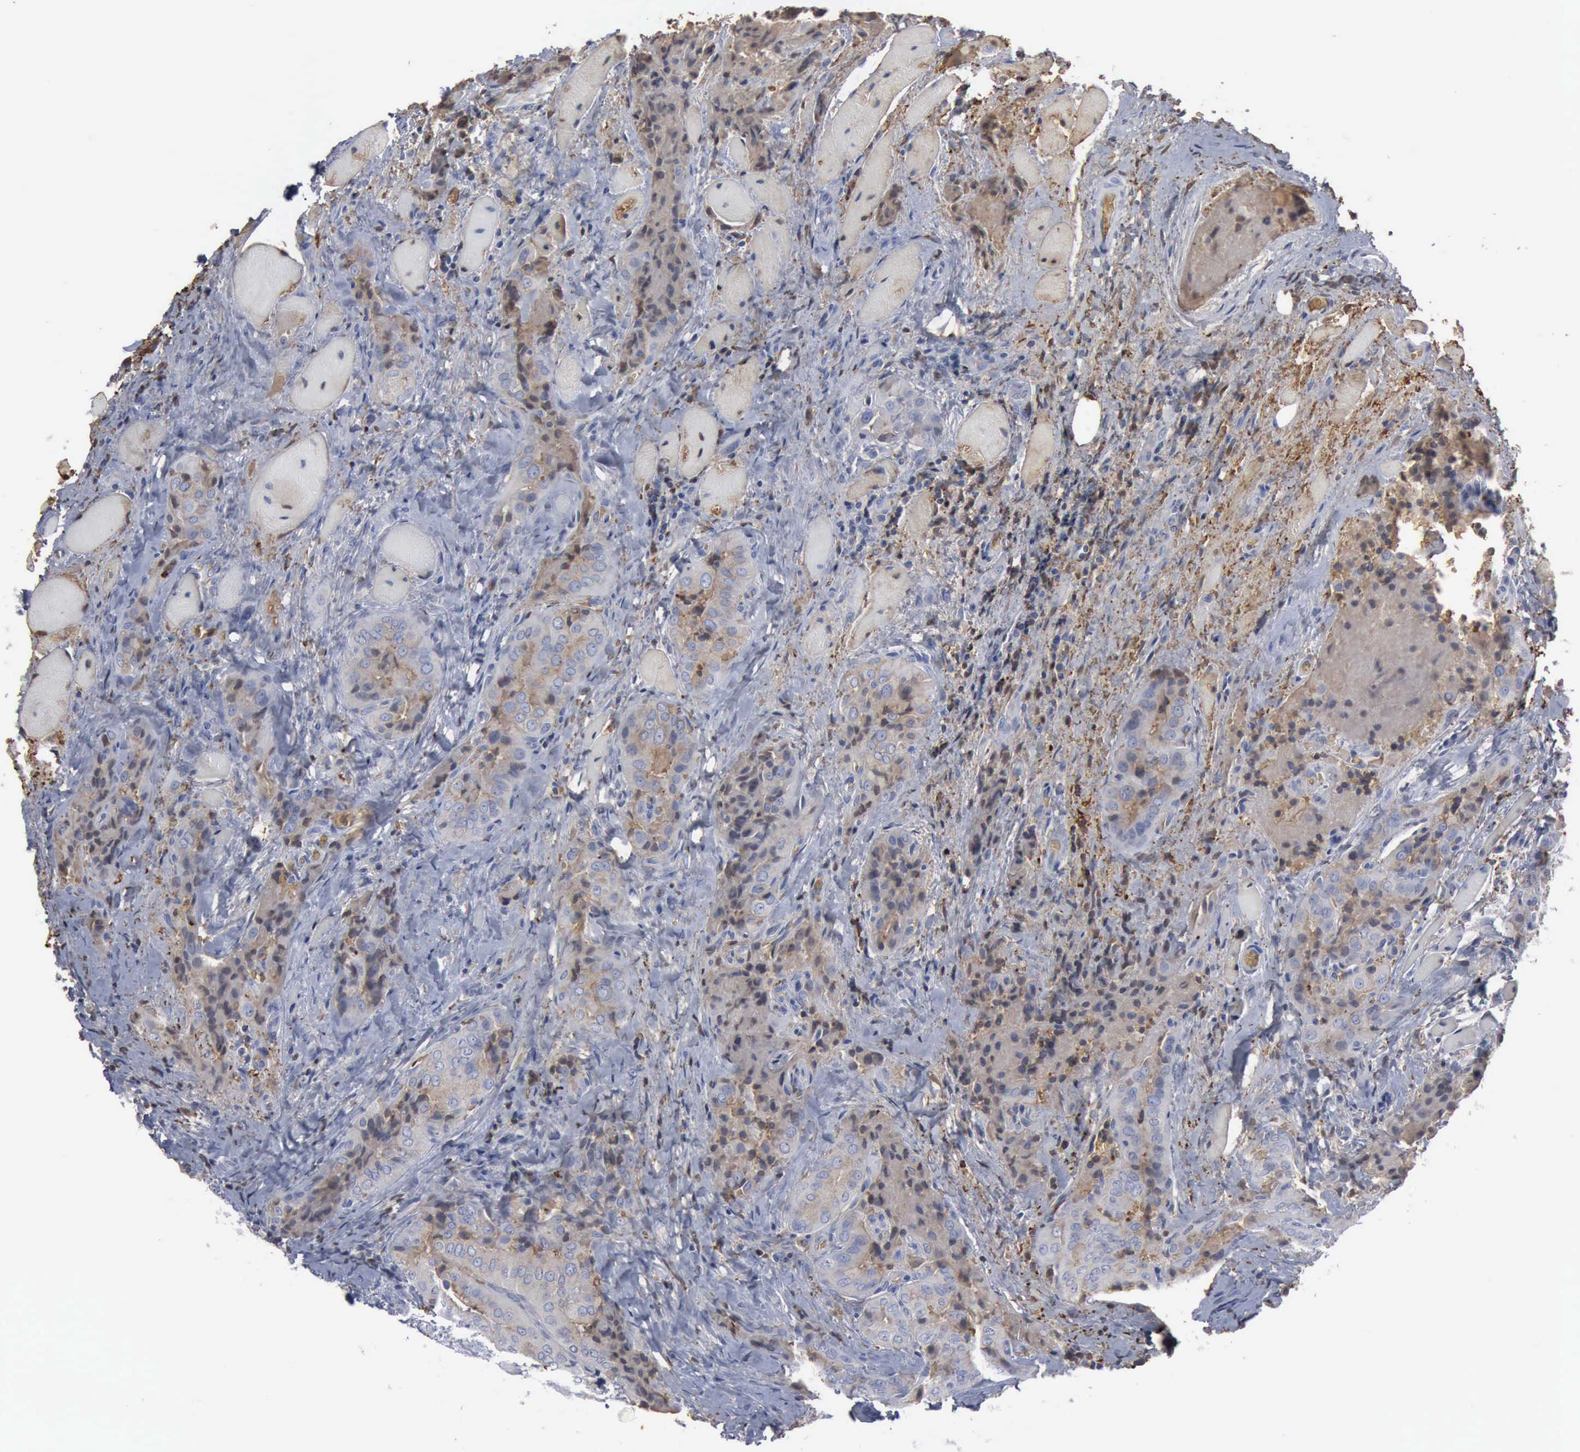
{"staining": {"intensity": "weak", "quantity": "25%-75%", "location": "cytoplasmic/membranous"}, "tissue": "thyroid cancer", "cell_type": "Tumor cells", "image_type": "cancer", "snomed": [{"axis": "morphology", "description": "Papillary adenocarcinoma, NOS"}, {"axis": "topography", "description": "Thyroid gland"}], "caption": "Protein staining of thyroid cancer (papillary adenocarcinoma) tissue displays weak cytoplasmic/membranous expression in about 25%-75% of tumor cells.", "gene": "TGFB1", "patient": {"sex": "female", "age": 71}}